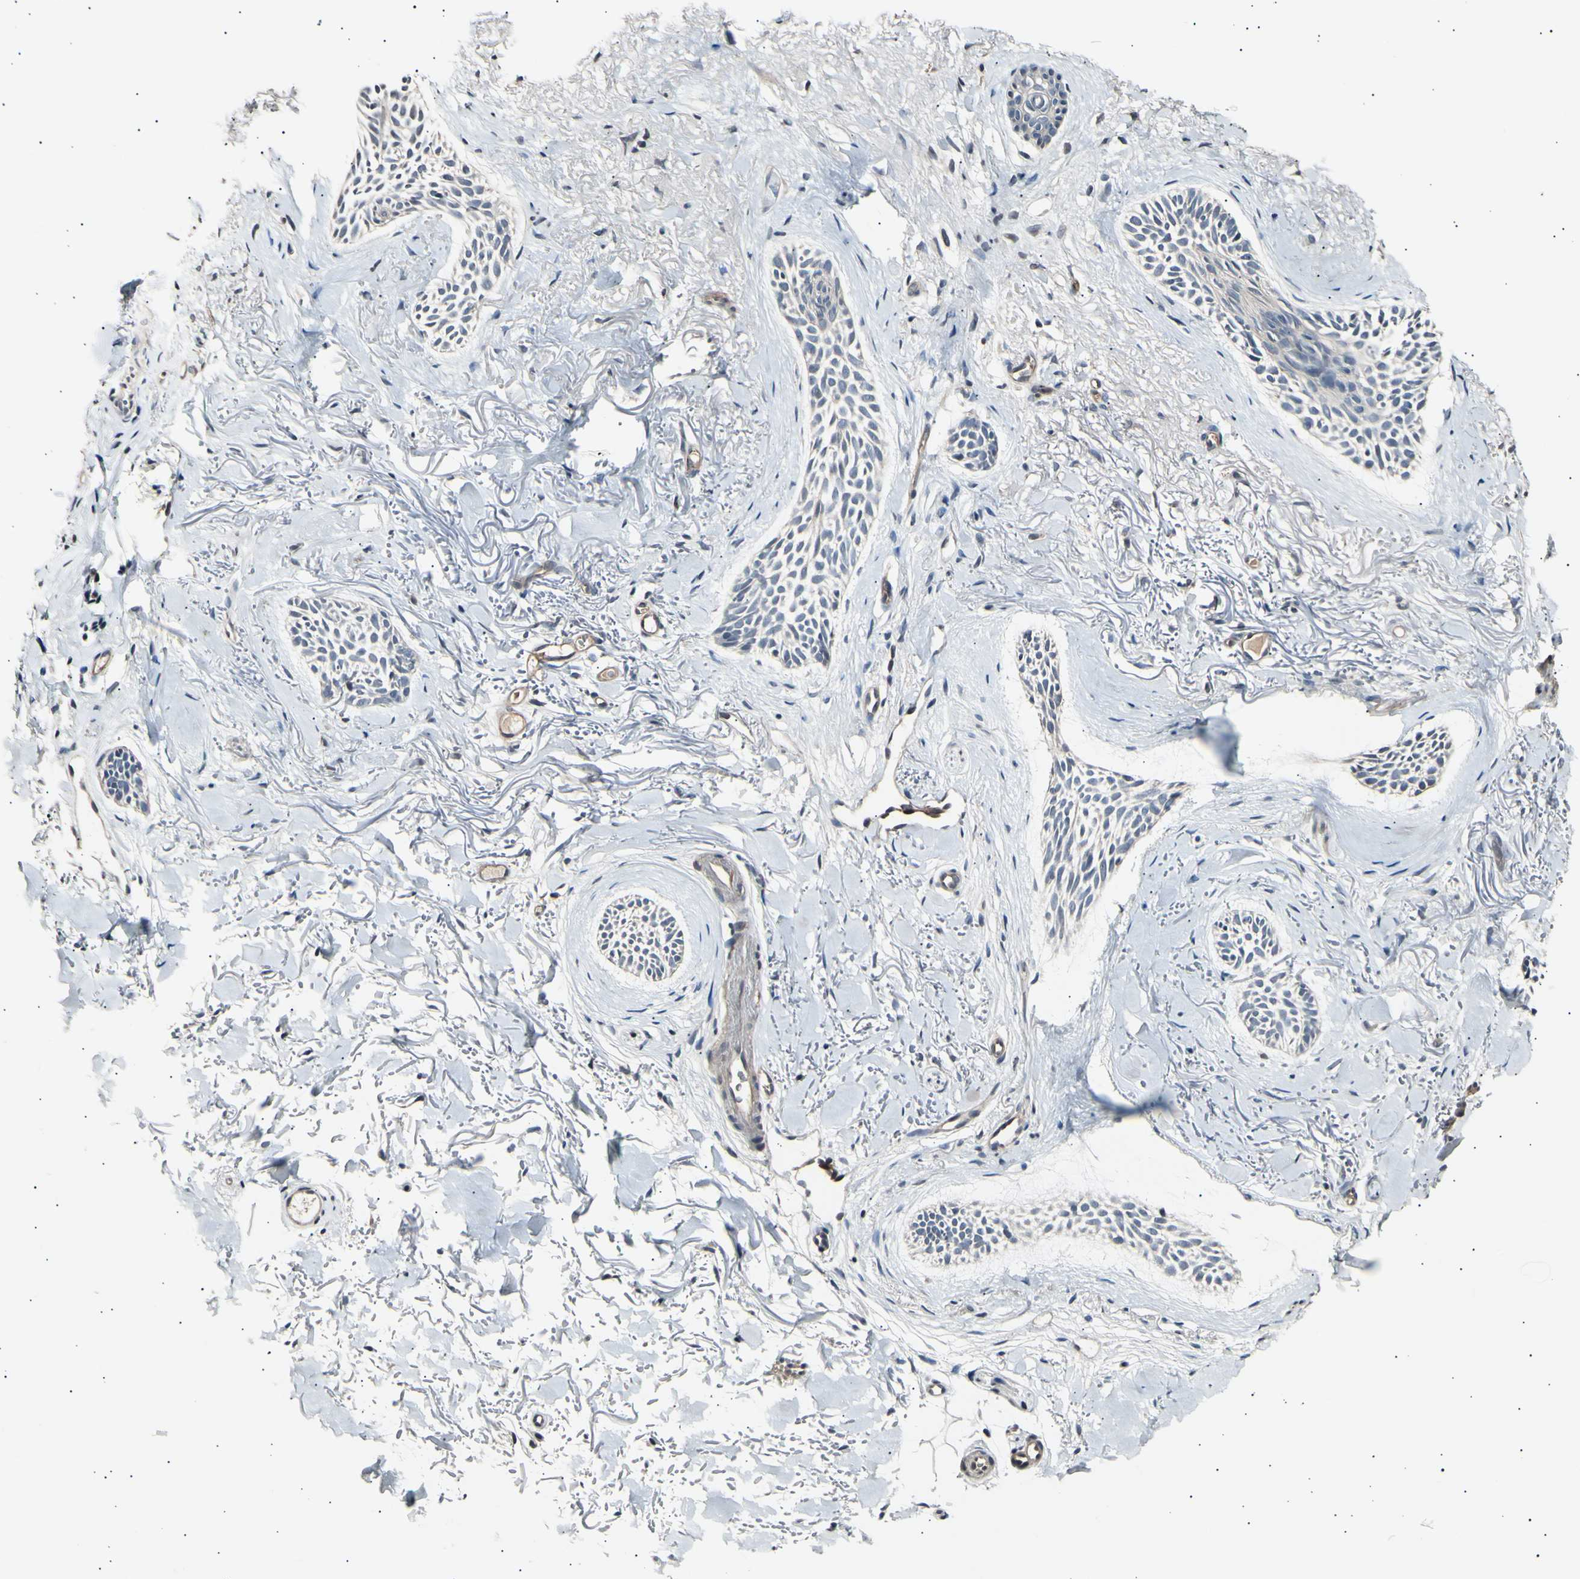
{"staining": {"intensity": "negative", "quantity": "none", "location": "none"}, "tissue": "skin cancer", "cell_type": "Tumor cells", "image_type": "cancer", "snomed": [{"axis": "morphology", "description": "Normal tissue, NOS"}, {"axis": "morphology", "description": "Basal cell carcinoma"}, {"axis": "topography", "description": "Skin"}], "caption": "Tumor cells are negative for protein expression in human basal cell carcinoma (skin).", "gene": "AK1", "patient": {"sex": "female", "age": 84}}